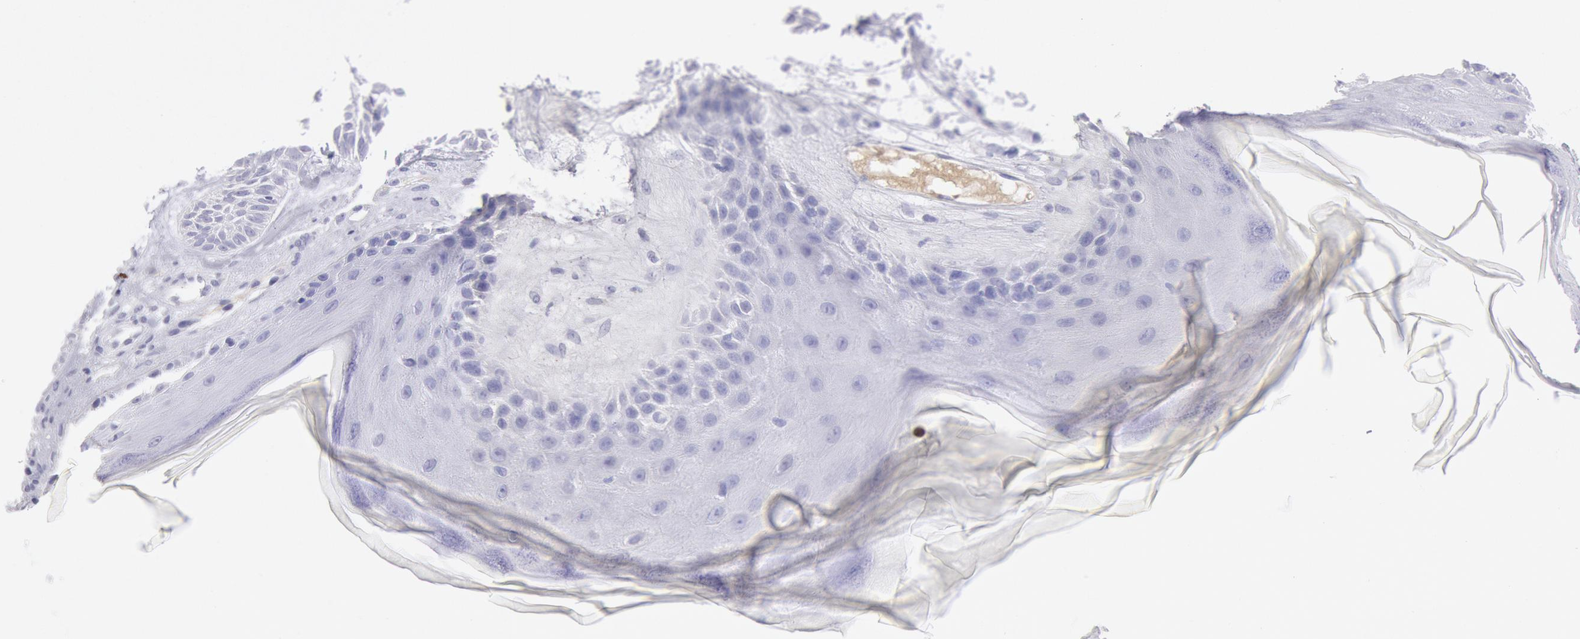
{"staining": {"intensity": "negative", "quantity": "none", "location": "none"}, "tissue": "skin cancer", "cell_type": "Tumor cells", "image_type": "cancer", "snomed": [{"axis": "morphology", "description": "Basal cell carcinoma"}, {"axis": "topography", "description": "Skin"}], "caption": "High power microscopy image of an immunohistochemistry (IHC) photomicrograph of skin cancer (basal cell carcinoma), revealing no significant positivity in tumor cells.", "gene": "FCN1", "patient": {"sex": "male", "age": 75}}